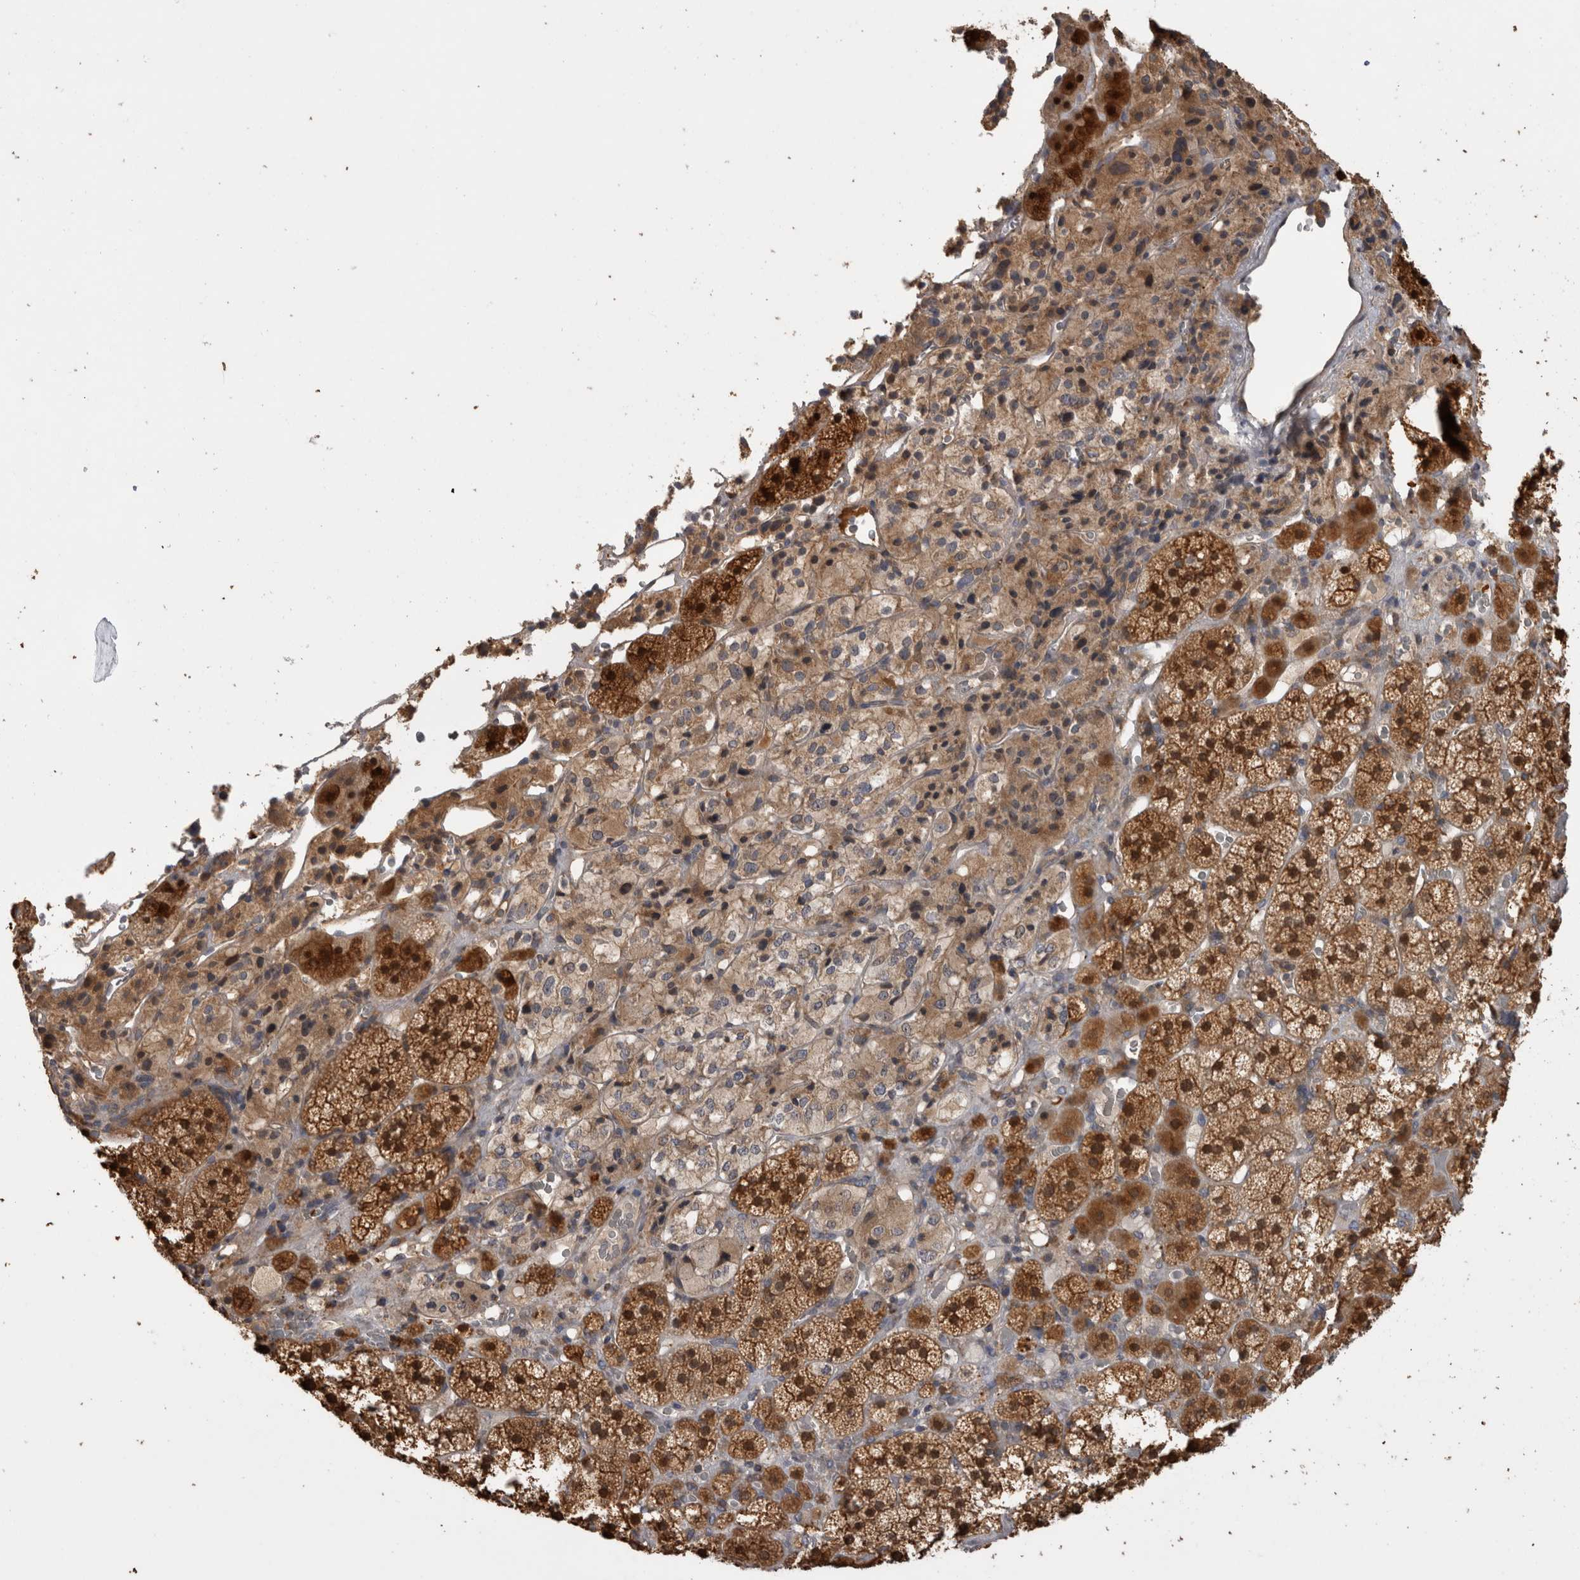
{"staining": {"intensity": "strong", "quantity": ">75%", "location": "cytoplasmic/membranous,nuclear"}, "tissue": "adrenal gland", "cell_type": "Glandular cells", "image_type": "normal", "snomed": [{"axis": "morphology", "description": "Normal tissue, NOS"}, {"axis": "topography", "description": "Adrenal gland"}], "caption": "This photomicrograph shows immunohistochemistry staining of benign human adrenal gland, with high strong cytoplasmic/membranous,nuclear expression in about >75% of glandular cells.", "gene": "TBCE", "patient": {"sex": "female", "age": 44}}